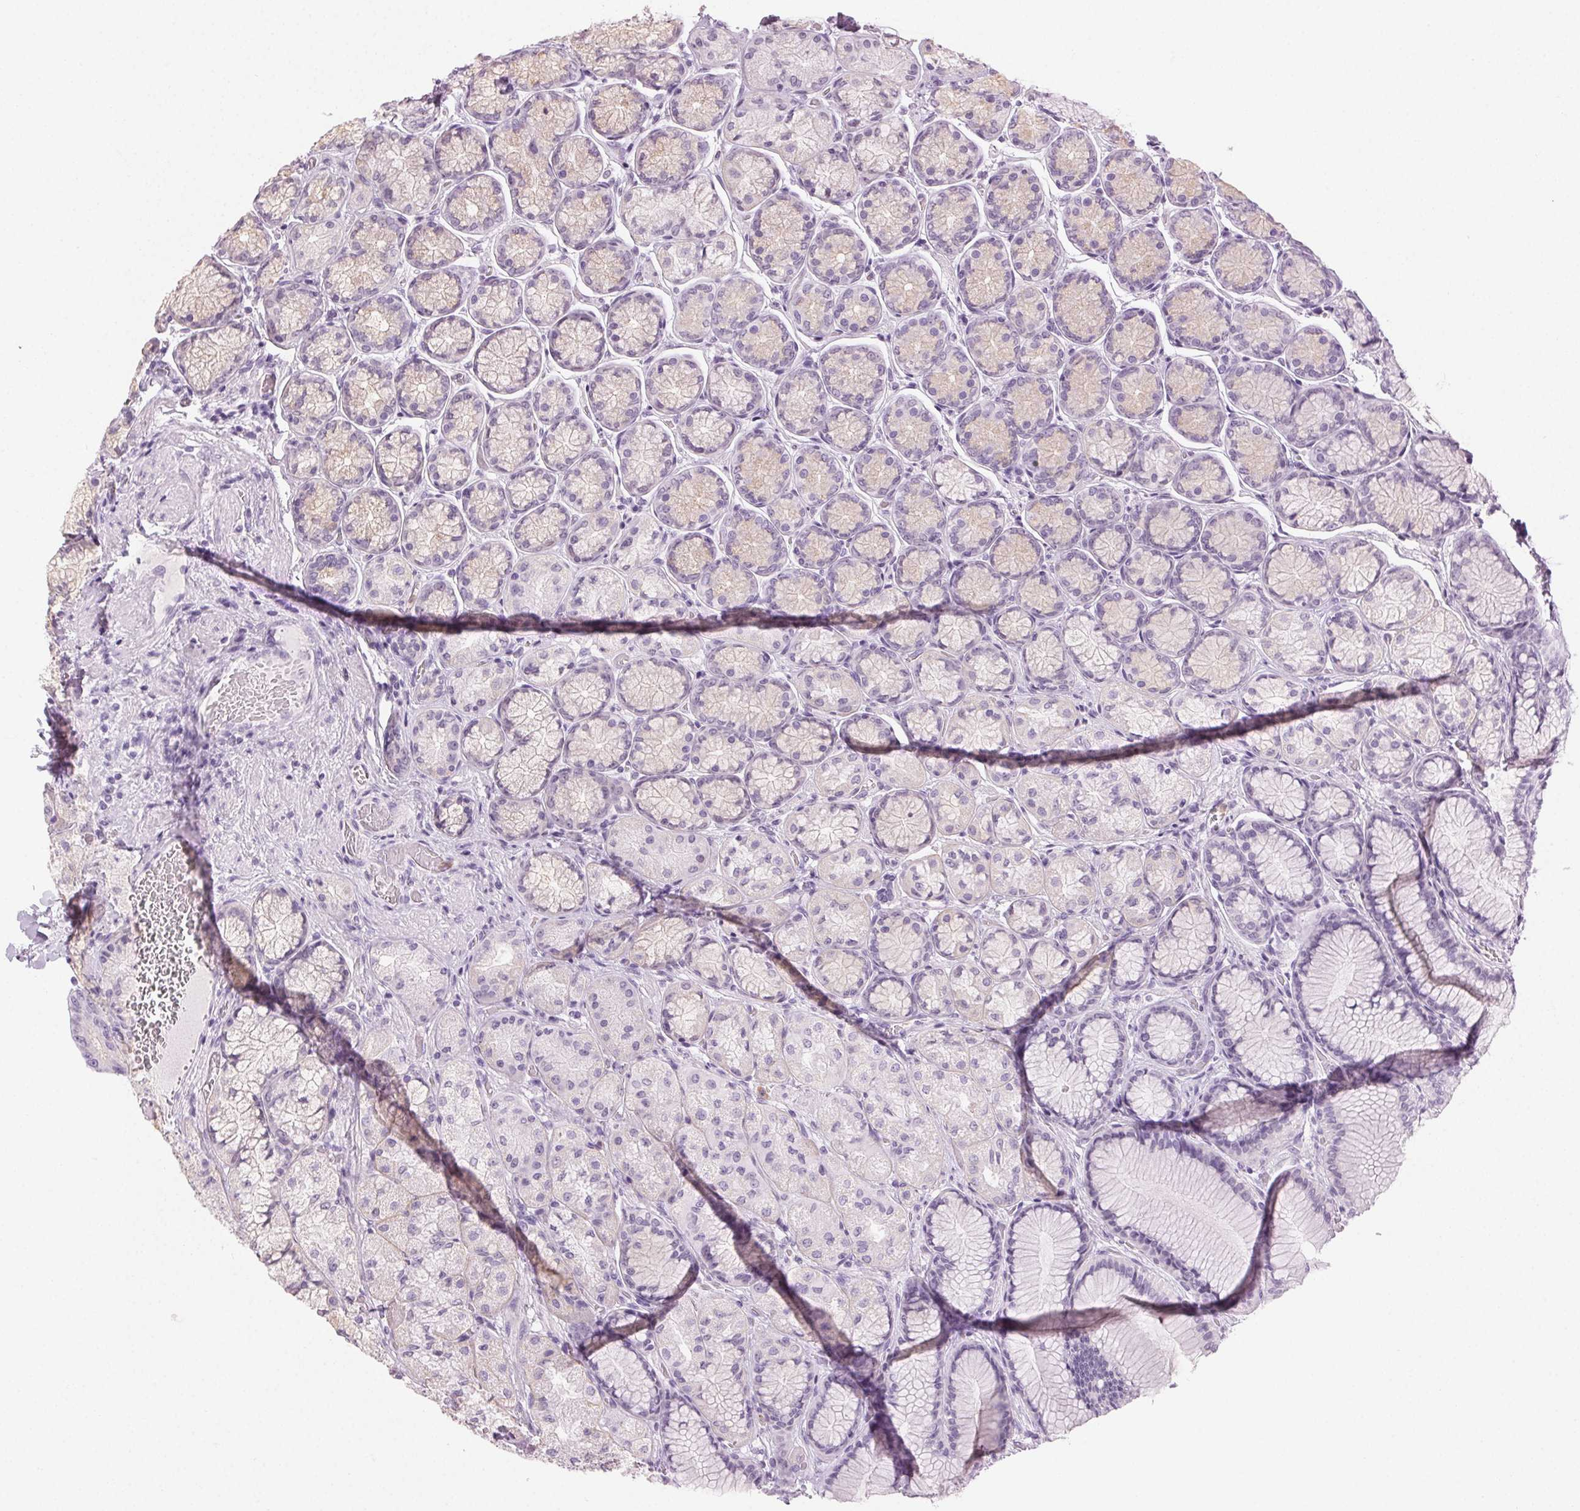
{"staining": {"intensity": "negative", "quantity": "none", "location": "none"}, "tissue": "stomach", "cell_type": "Glandular cells", "image_type": "normal", "snomed": [{"axis": "morphology", "description": "Normal tissue, NOS"}, {"axis": "morphology", "description": "Adenocarcinoma, NOS"}, {"axis": "morphology", "description": "Adenocarcinoma, High grade"}, {"axis": "topography", "description": "Stomach, upper"}, {"axis": "topography", "description": "Stomach"}], "caption": "The image displays no staining of glandular cells in benign stomach.", "gene": "MPO", "patient": {"sex": "female", "age": 65}}